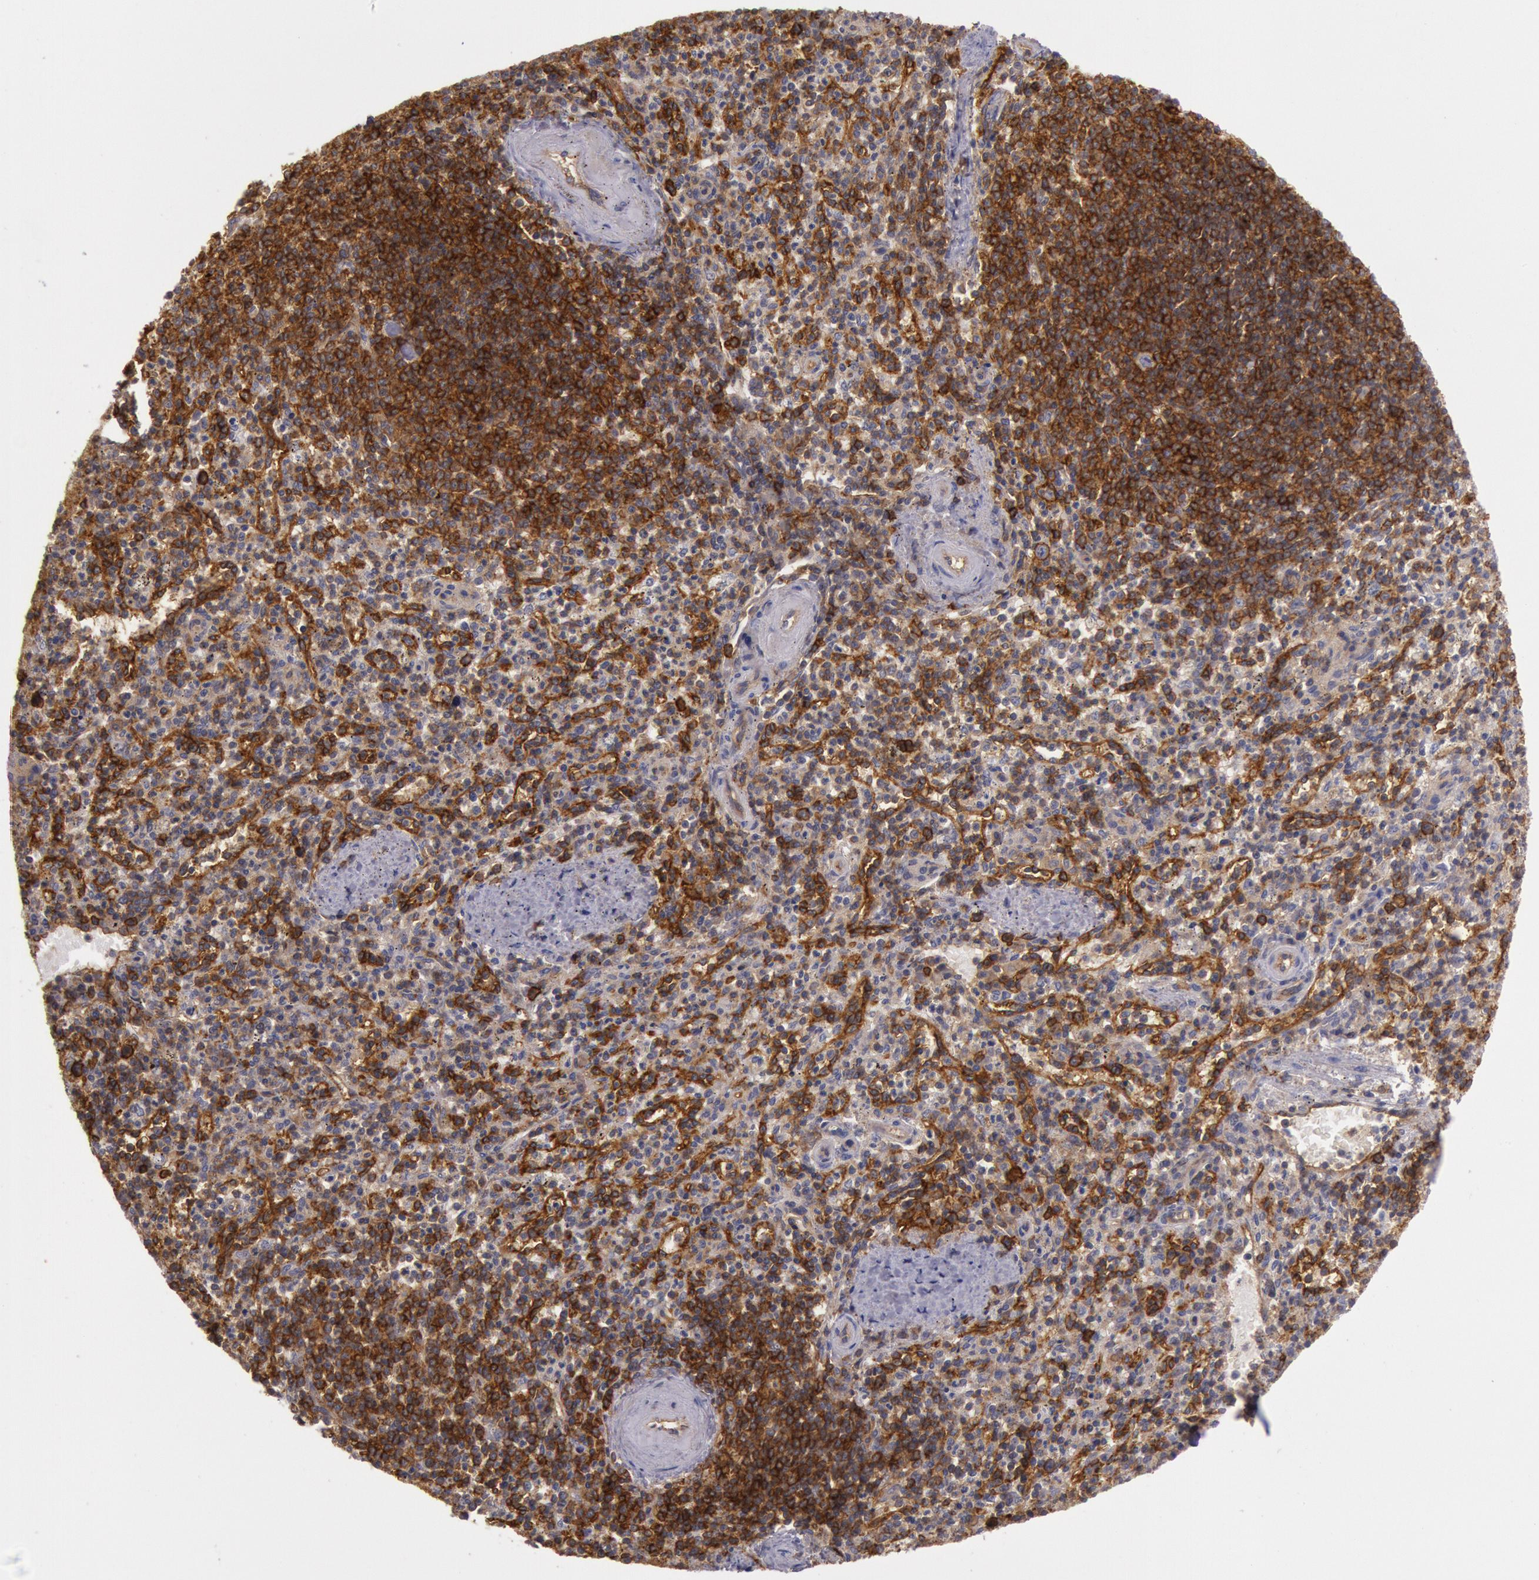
{"staining": {"intensity": "strong", "quantity": "25%-75%", "location": "cytoplasmic/membranous"}, "tissue": "spleen", "cell_type": "Cells in red pulp", "image_type": "normal", "snomed": [{"axis": "morphology", "description": "Normal tissue, NOS"}, {"axis": "topography", "description": "Spleen"}], "caption": "Strong cytoplasmic/membranous expression for a protein is seen in about 25%-75% of cells in red pulp of normal spleen using IHC.", "gene": "TRIB2", "patient": {"sex": "male", "age": 72}}